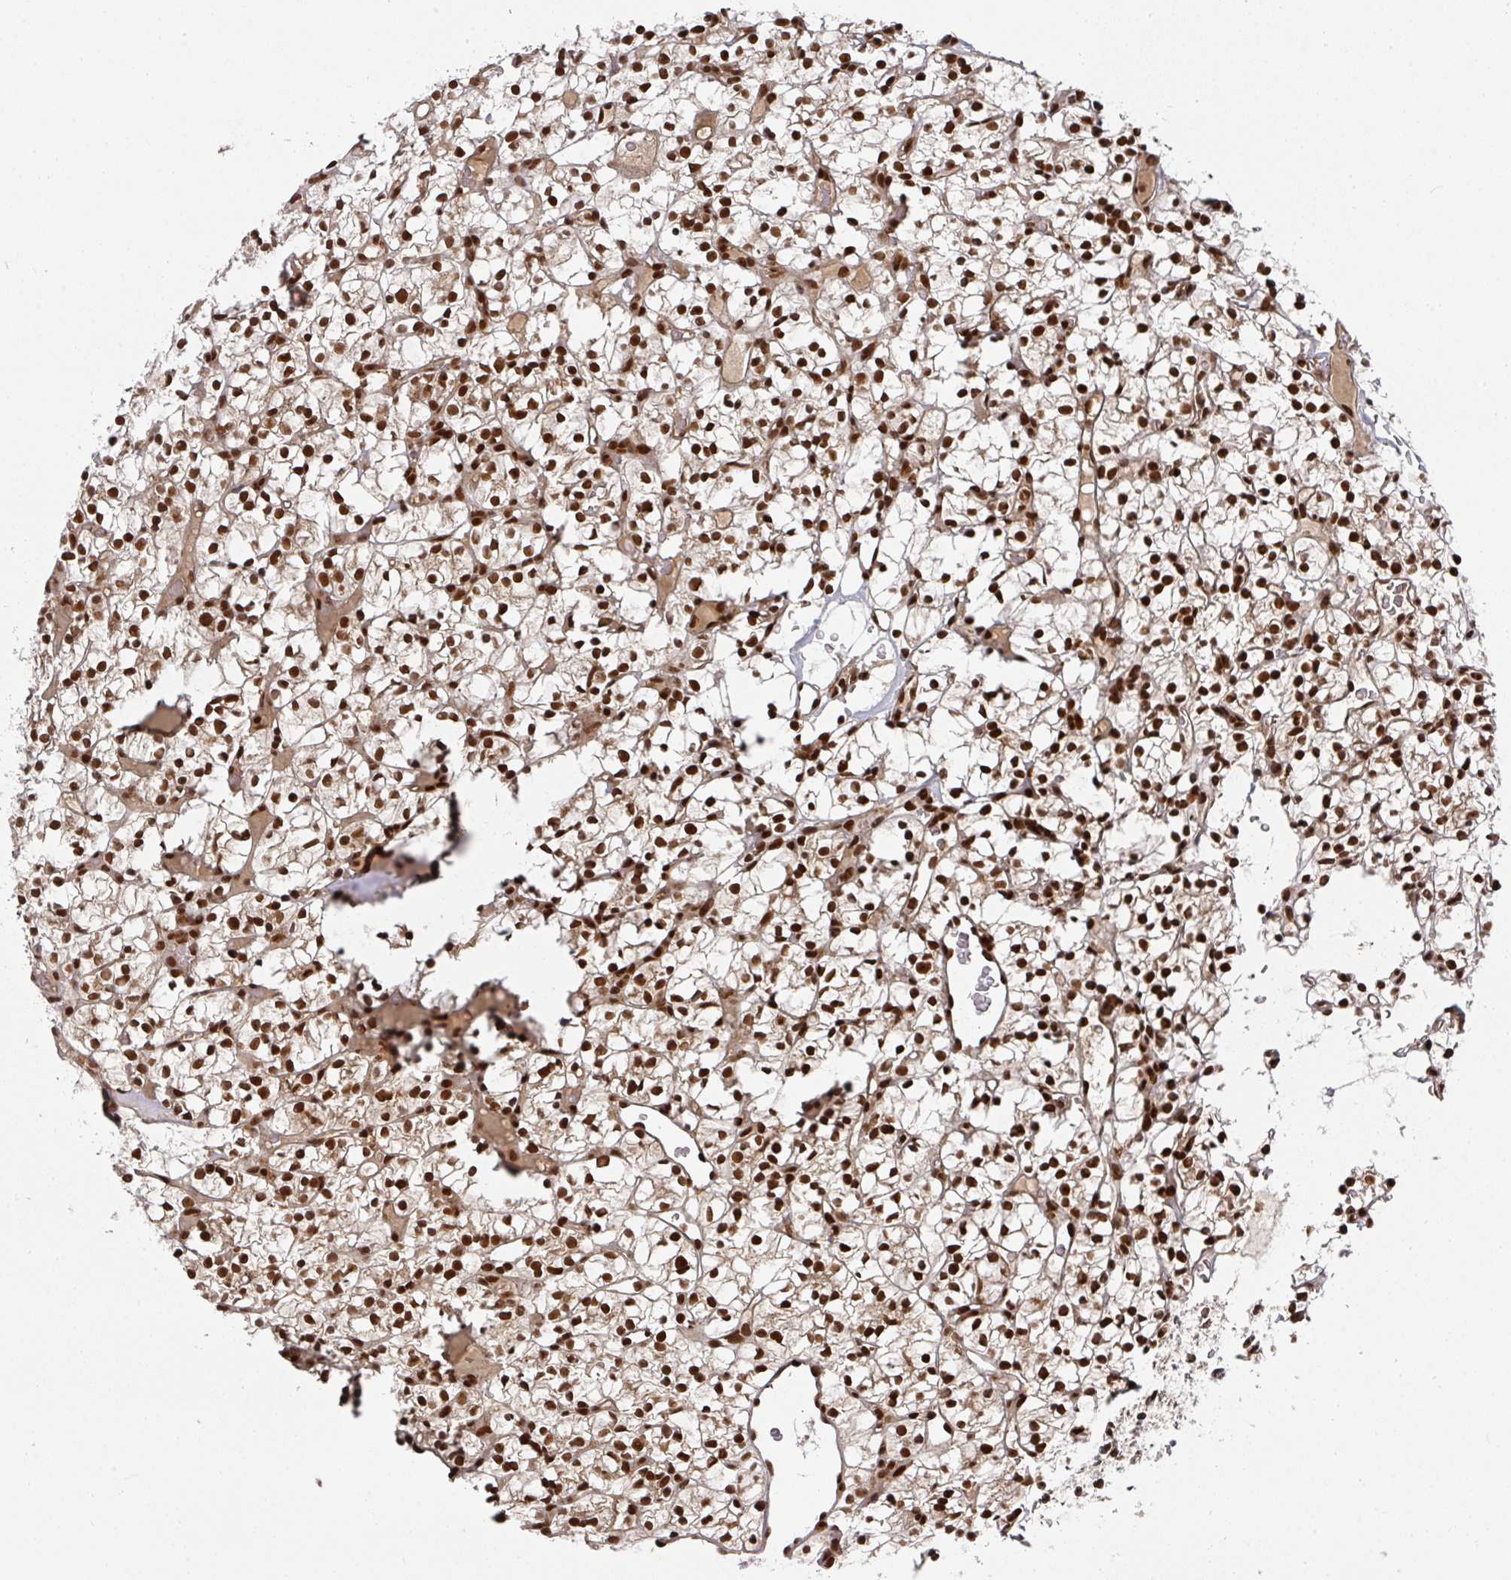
{"staining": {"intensity": "strong", "quantity": ">75%", "location": "nuclear"}, "tissue": "renal cancer", "cell_type": "Tumor cells", "image_type": "cancer", "snomed": [{"axis": "morphology", "description": "Adenocarcinoma, NOS"}, {"axis": "topography", "description": "Kidney"}], "caption": "A brown stain shows strong nuclear expression of a protein in human adenocarcinoma (renal) tumor cells. (DAB = brown stain, brightfield microscopy at high magnification).", "gene": "DIDO1", "patient": {"sex": "female", "age": 64}}